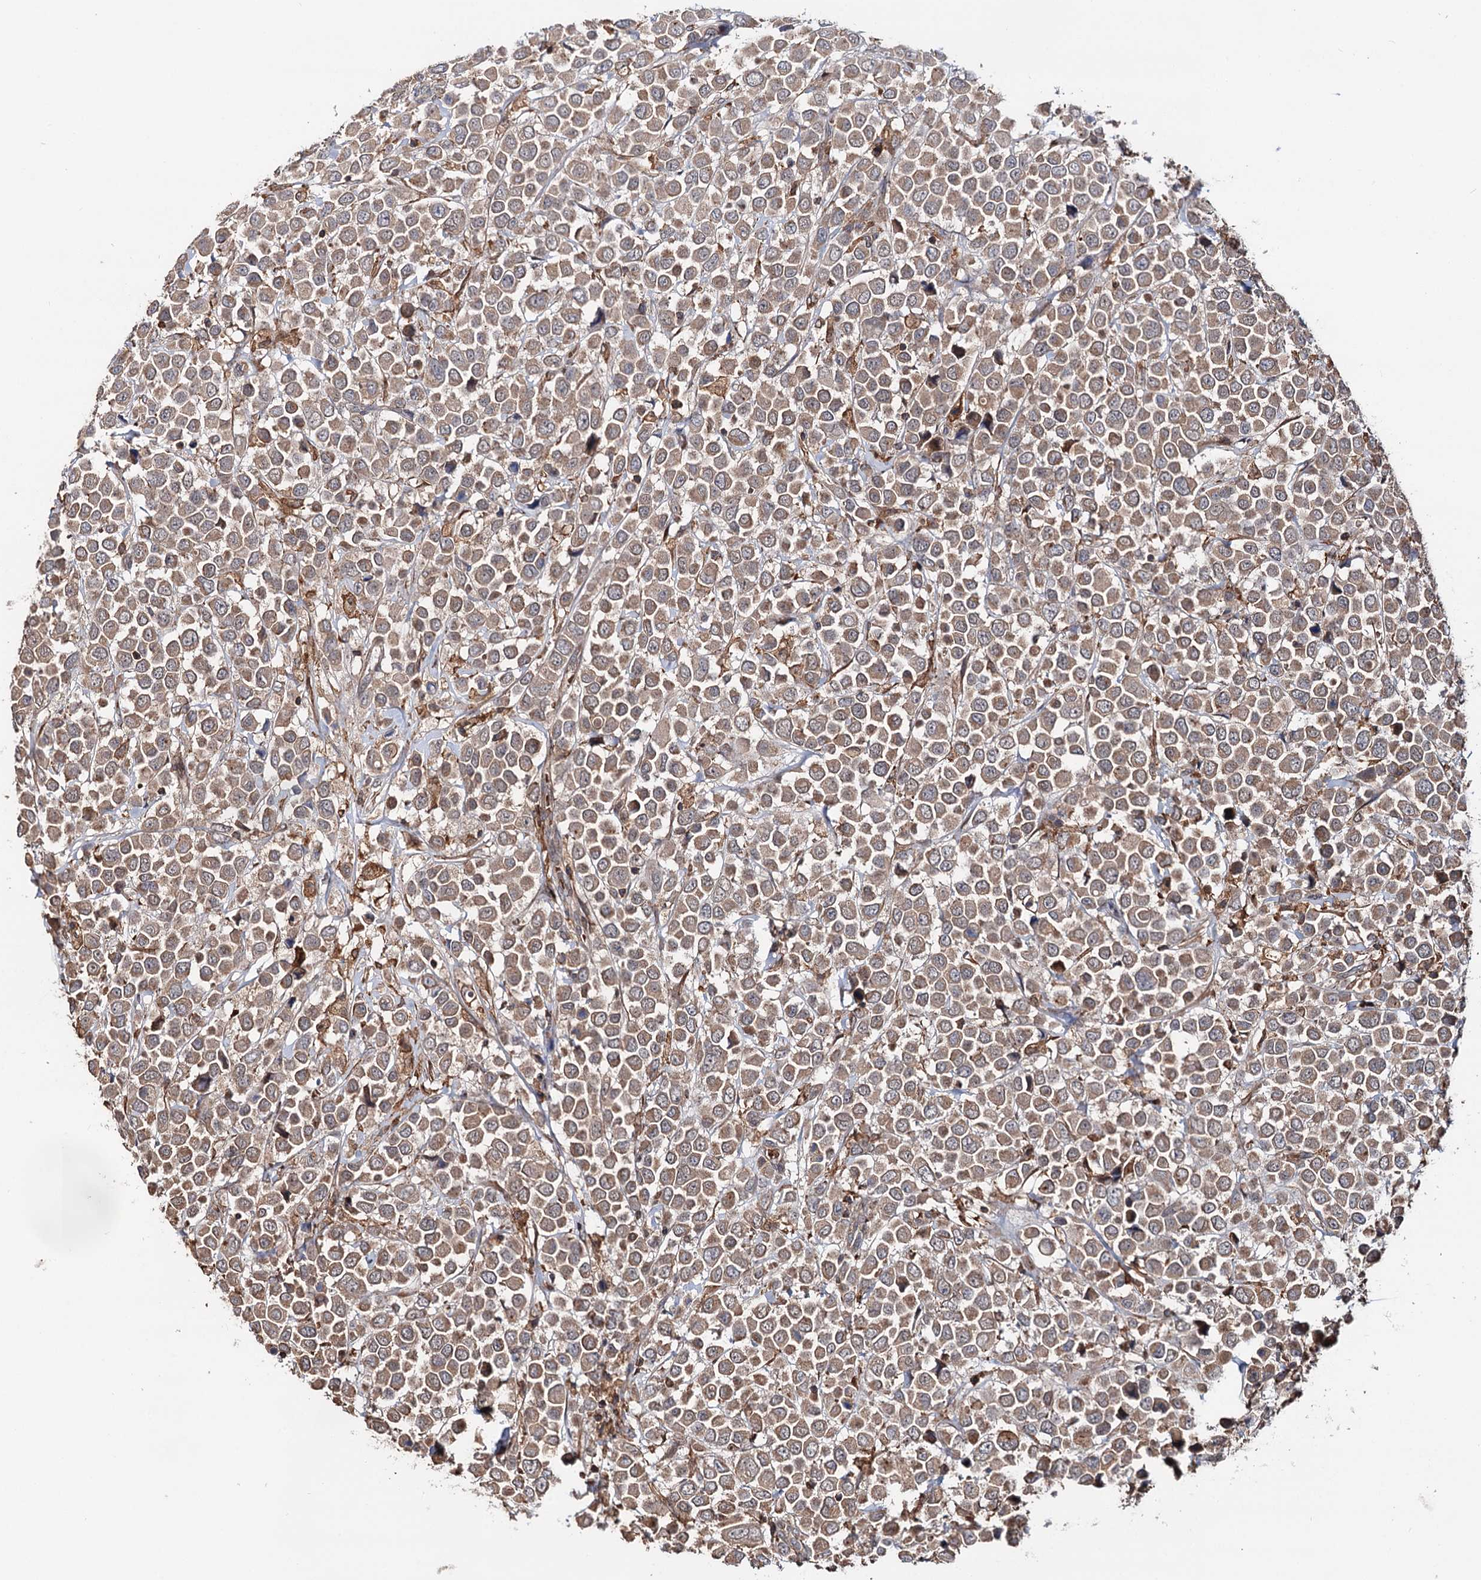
{"staining": {"intensity": "moderate", "quantity": ">75%", "location": "cytoplasmic/membranous"}, "tissue": "breast cancer", "cell_type": "Tumor cells", "image_type": "cancer", "snomed": [{"axis": "morphology", "description": "Duct carcinoma"}, {"axis": "topography", "description": "Breast"}], "caption": "Protein staining exhibits moderate cytoplasmic/membranous positivity in approximately >75% of tumor cells in infiltrating ductal carcinoma (breast).", "gene": "GRIP1", "patient": {"sex": "female", "age": 61}}